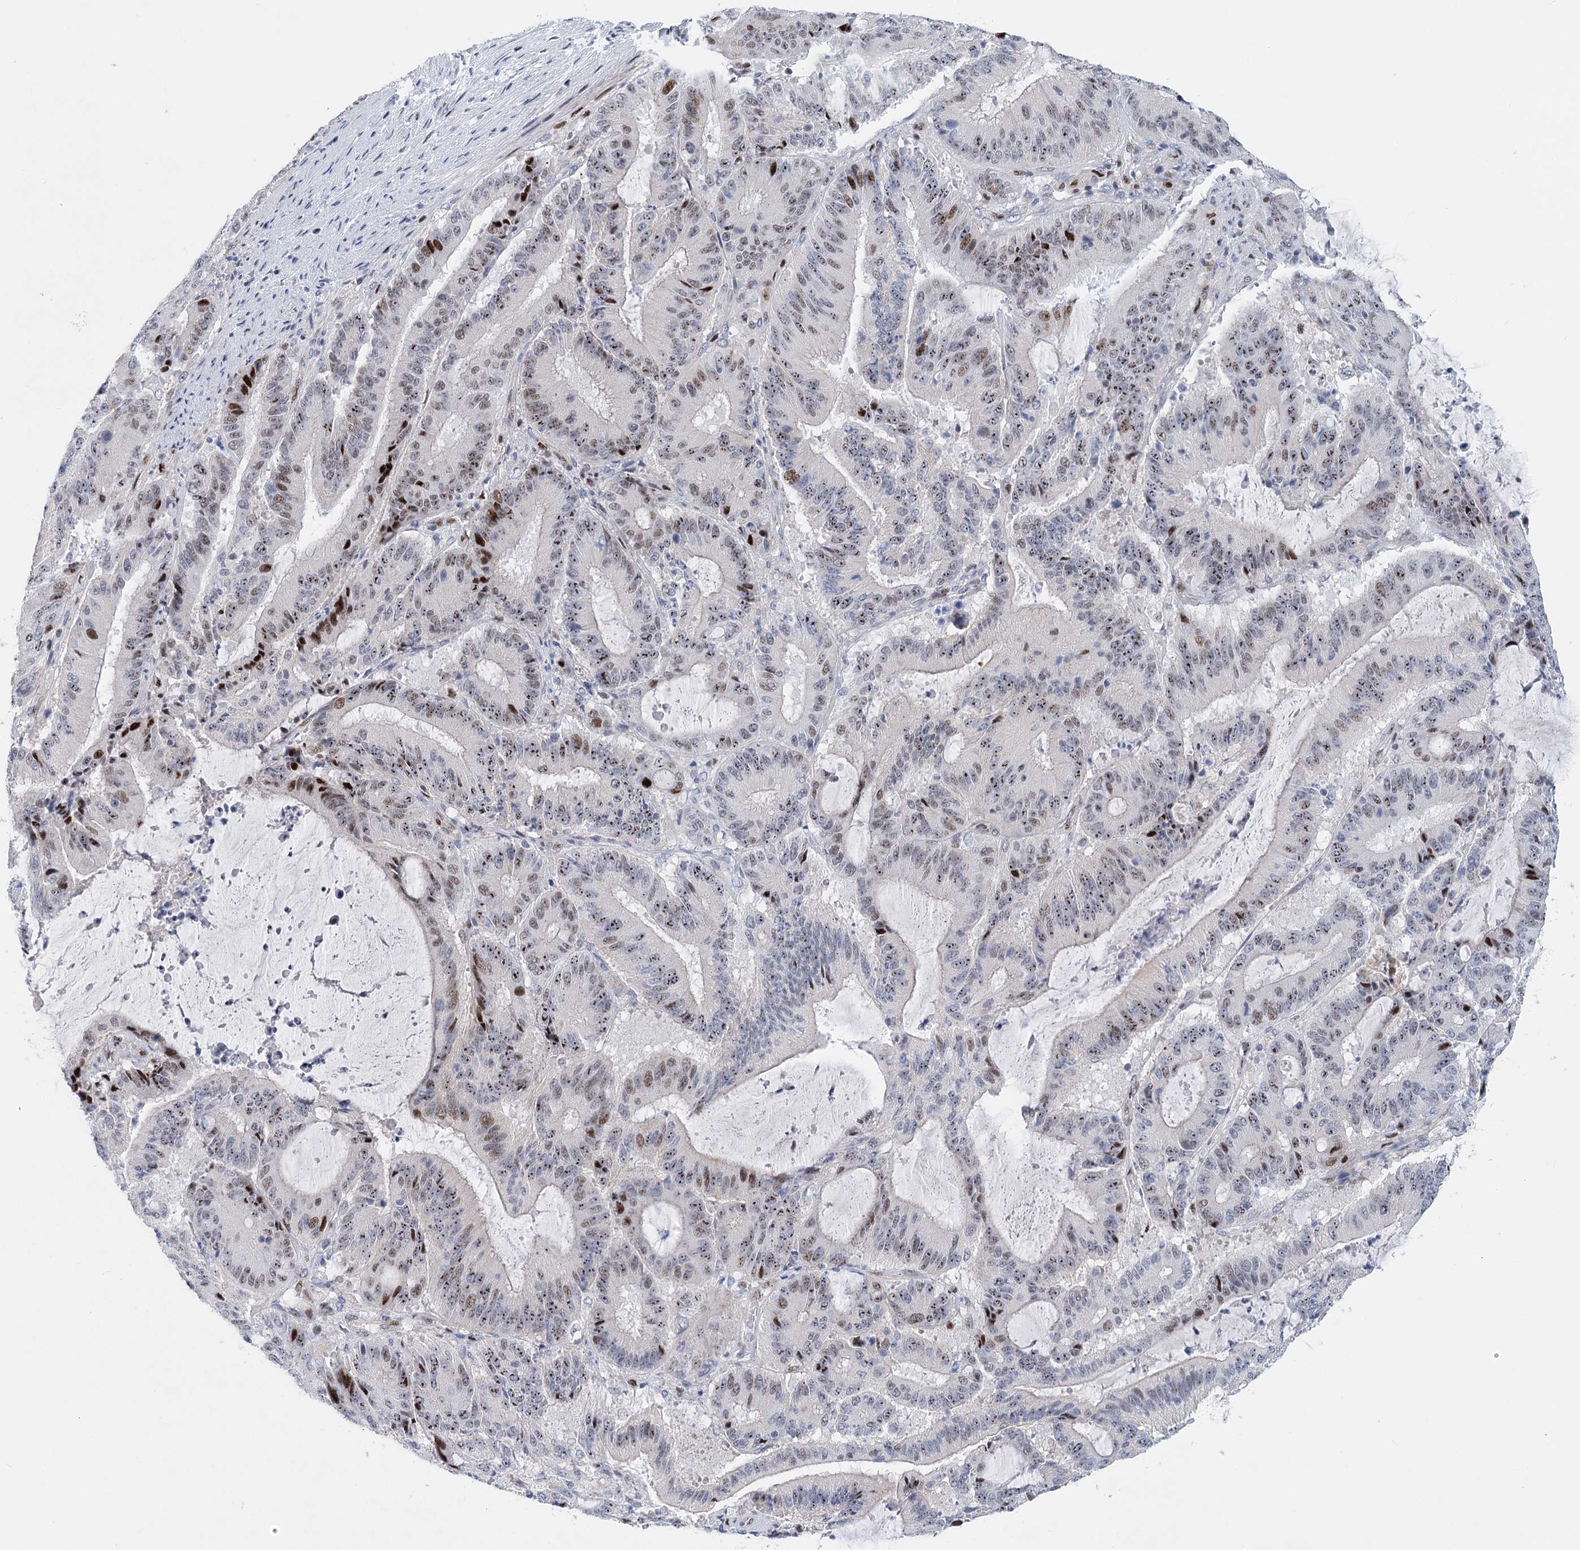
{"staining": {"intensity": "moderate", "quantity": "25%-75%", "location": "nuclear"}, "tissue": "liver cancer", "cell_type": "Tumor cells", "image_type": "cancer", "snomed": [{"axis": "morphology", "description": "Normal tissue, NOS"}, {"axis": "morphology", "description": "Cholangiocarcinoma"}, {"axis": "topography", "description": "Liver"}, {"axis": "topography", "description": "Peripheral nerve tissue"}], "caption": "Immunohistochemistry micrograph of neoplastic tissue: human cholangiocarcinoma (liver) stained using immunohistochemistry (IHC) shows medium levels of moderate protein expression localized specifically in the nuclear of tumor cells, appearing as a nuclear brown color.", "gene": "CAMTA1", "patient": {"sex": "female", "age": 73}}